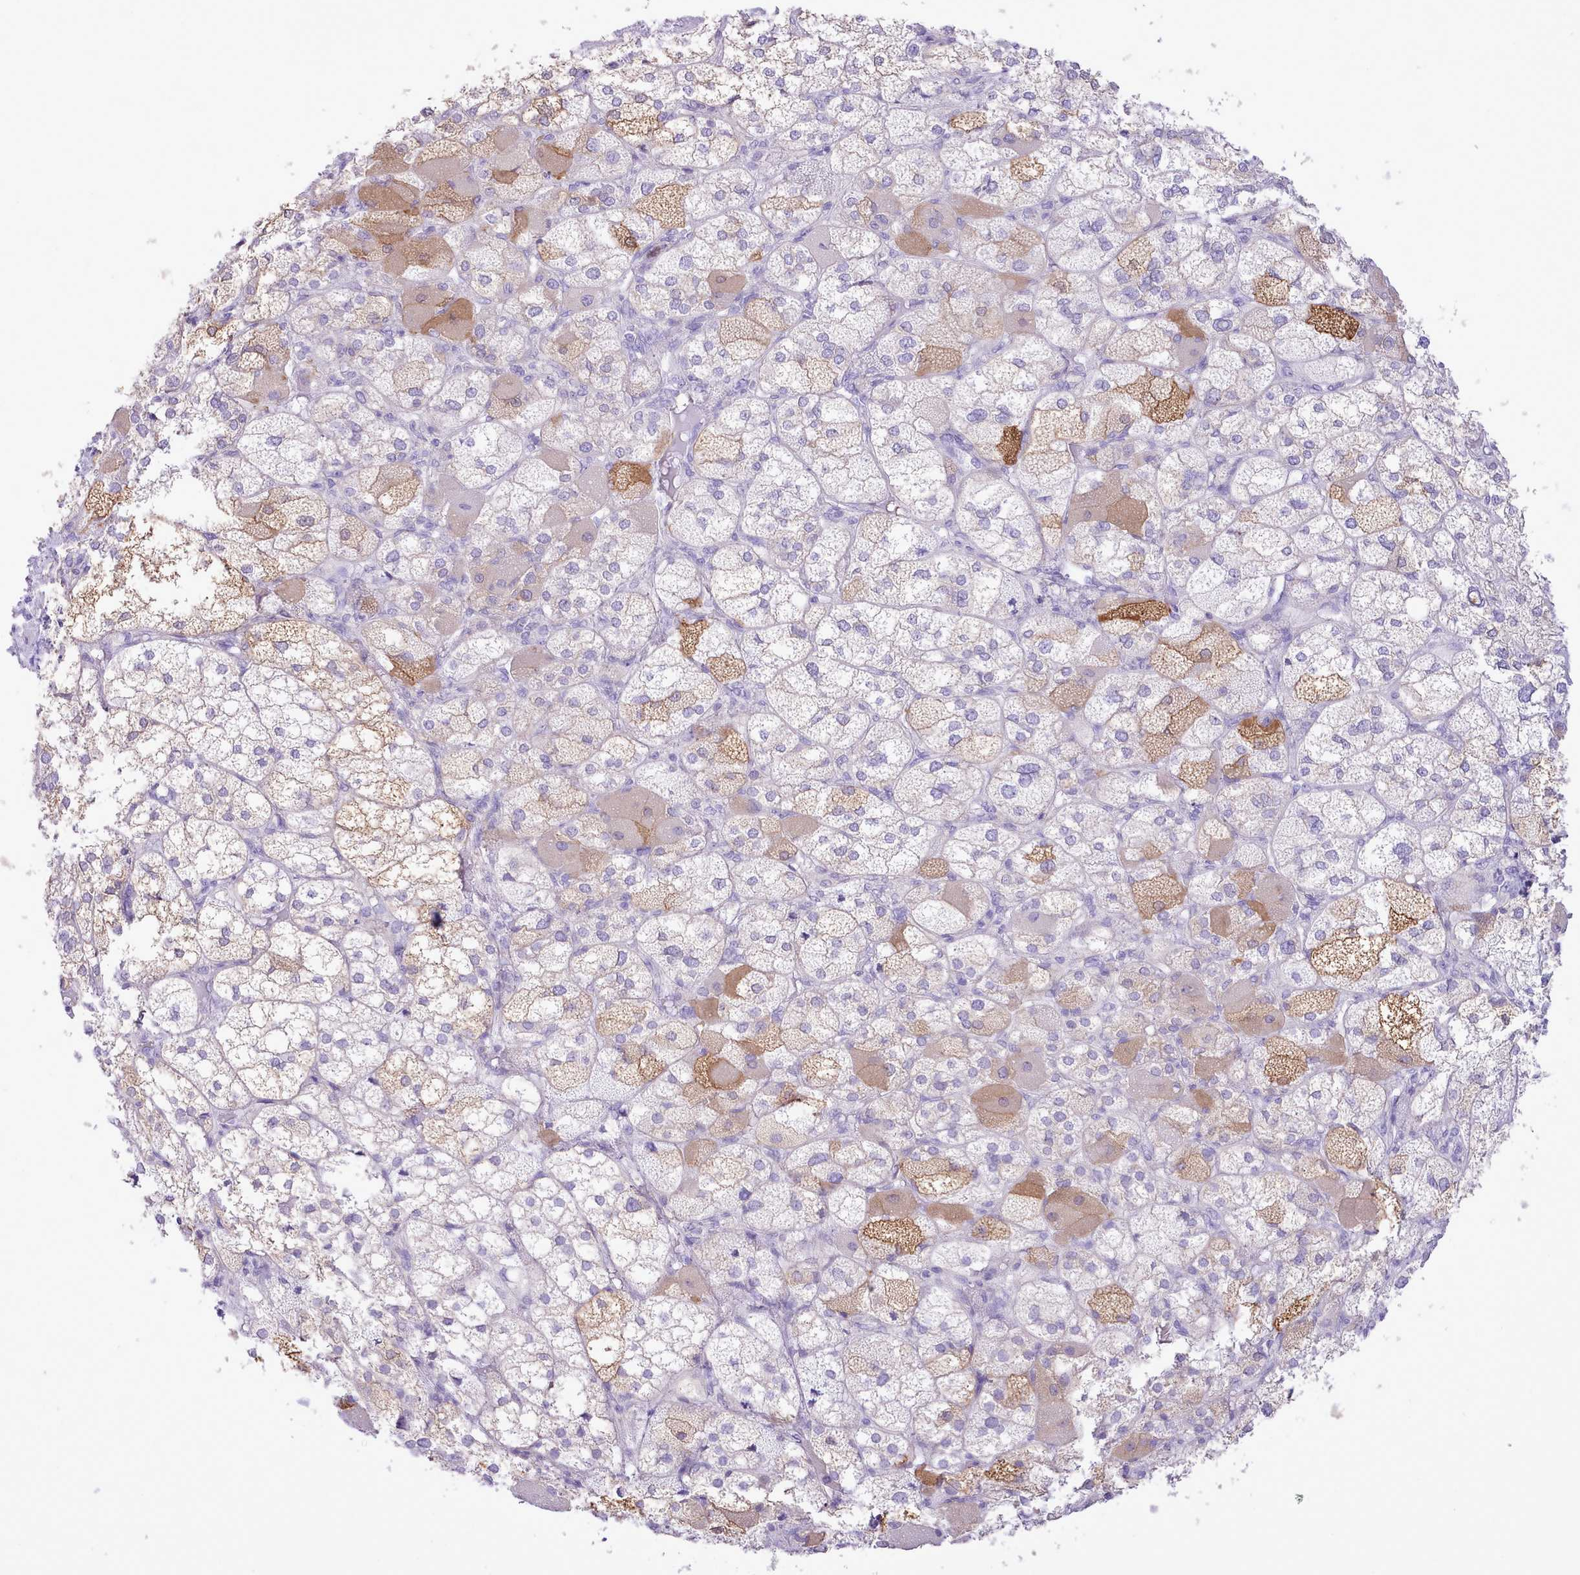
{"staining": {"intensity": "weak", "quantity": "<25%", "location": "cytoplasmic/membranous"}, "tissue": "adrenal gland", "cell_type": "Glandular cells", "image_type": "normal", "snomed": [{"axis": "morphology", "description": "Normal tissue, NOS"}, {"axis": "topography", "description": "Adrenal gland"}], "caption": "Benign adrenal gland was stained to show a protein in brown. There is no significant positivity in glandular cells. (Brightfield microscopy of DAB (3,3'-diaminobenzidine) immunohistochemistry at high magnification).", "gene": "MDFI", "patient": {"sex": "female", "age": 61}}